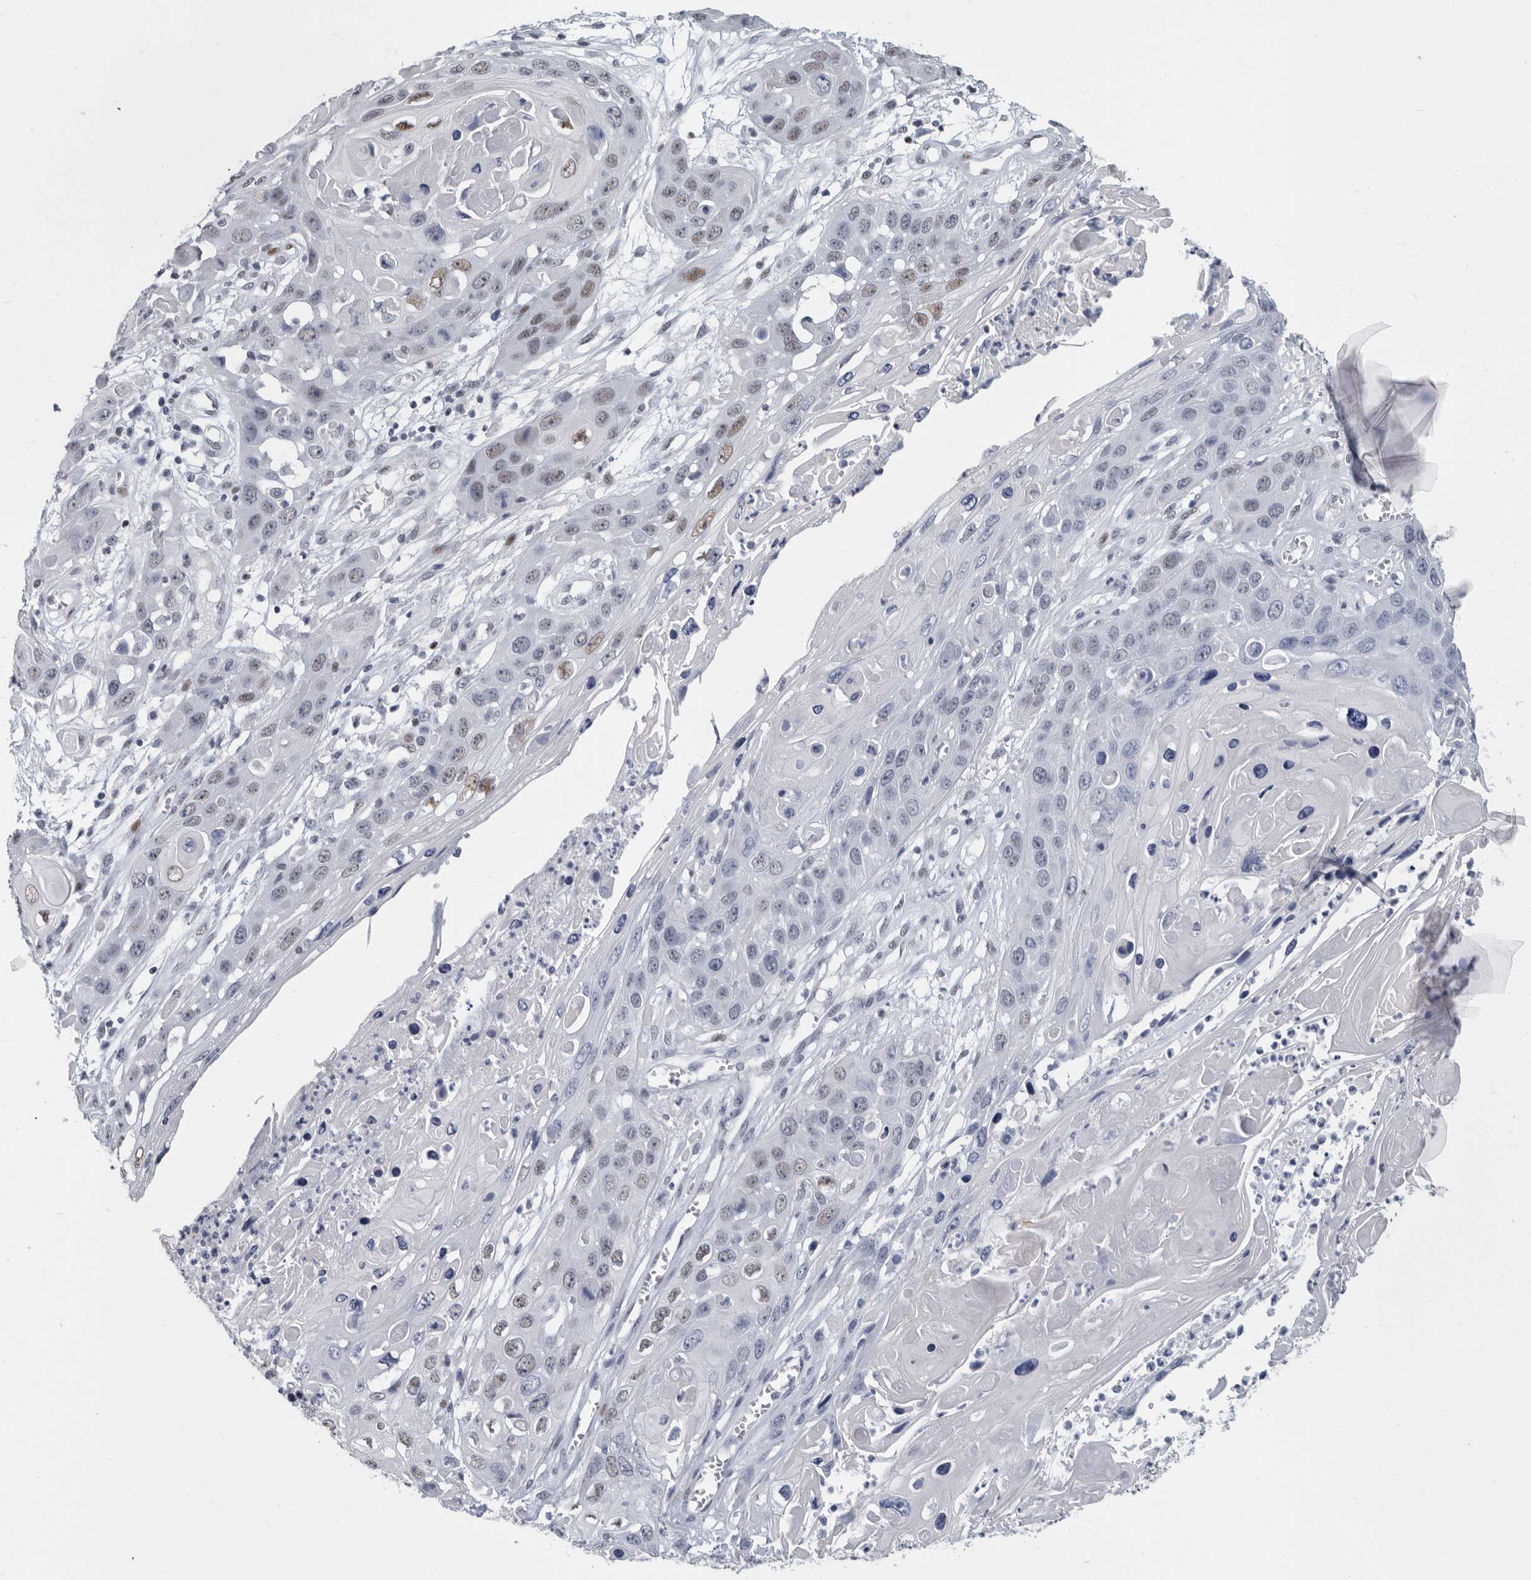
{"staining": {"intensity": "moderate", "quantity": "25%-75%", "location": "nuclear"}, "tissue": "skin cancer", "cell_type": "Tumor cells", "image_type": "cancer", "snomed": [{"axis": "morphology", "description": "Squamous cell carcinoma, NOS"}, {"axis": "topography", "description": "Skin"}], "caption": "Immunohistochemical staining of human skin squamous cell carcinoma shows moderate nuclear protein positivity in approximately 25%-75% of tumor cells.", "gene": "WRAP73", "patient": {"sex": "male", "age": 55}}